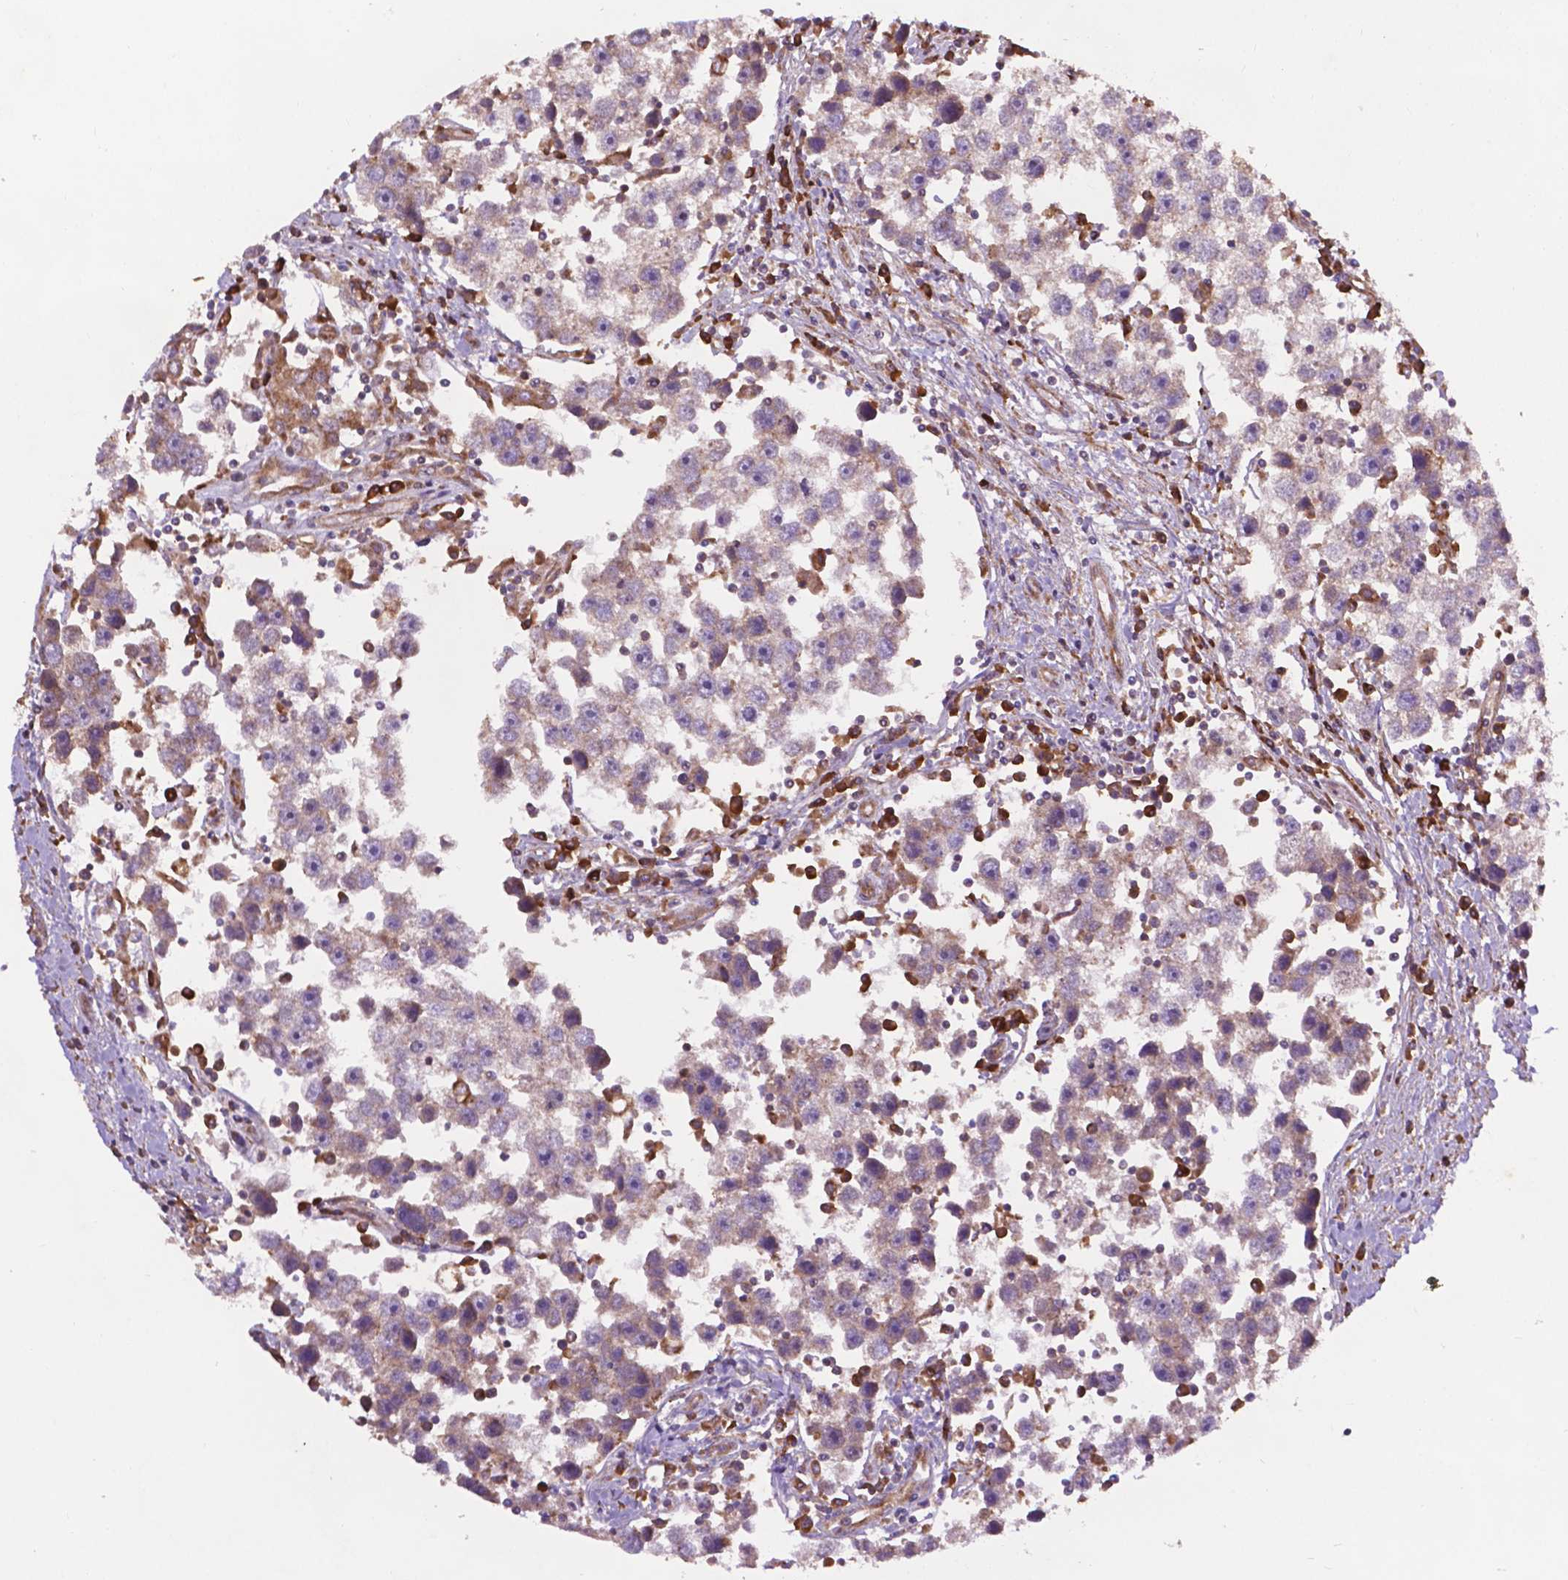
{"staining": {"intensity": "weak", "quantity": "<25%", "location": "cytoplasmic/membranous"}, "tissue": "testis cancer", "cell_type": "Tumor cells", "image_type": "cancer", "snomed": [{"axis": "morphology", "description": "Seminoma, NOS"}, {"axis": "topography", "description": "Testis"}], "caption": "A photomicrograph of human testis seminoma is negative for staining in tumor cells.", "gene": "CCDC71L", "patient": {"sex": "male", "age": 30}}